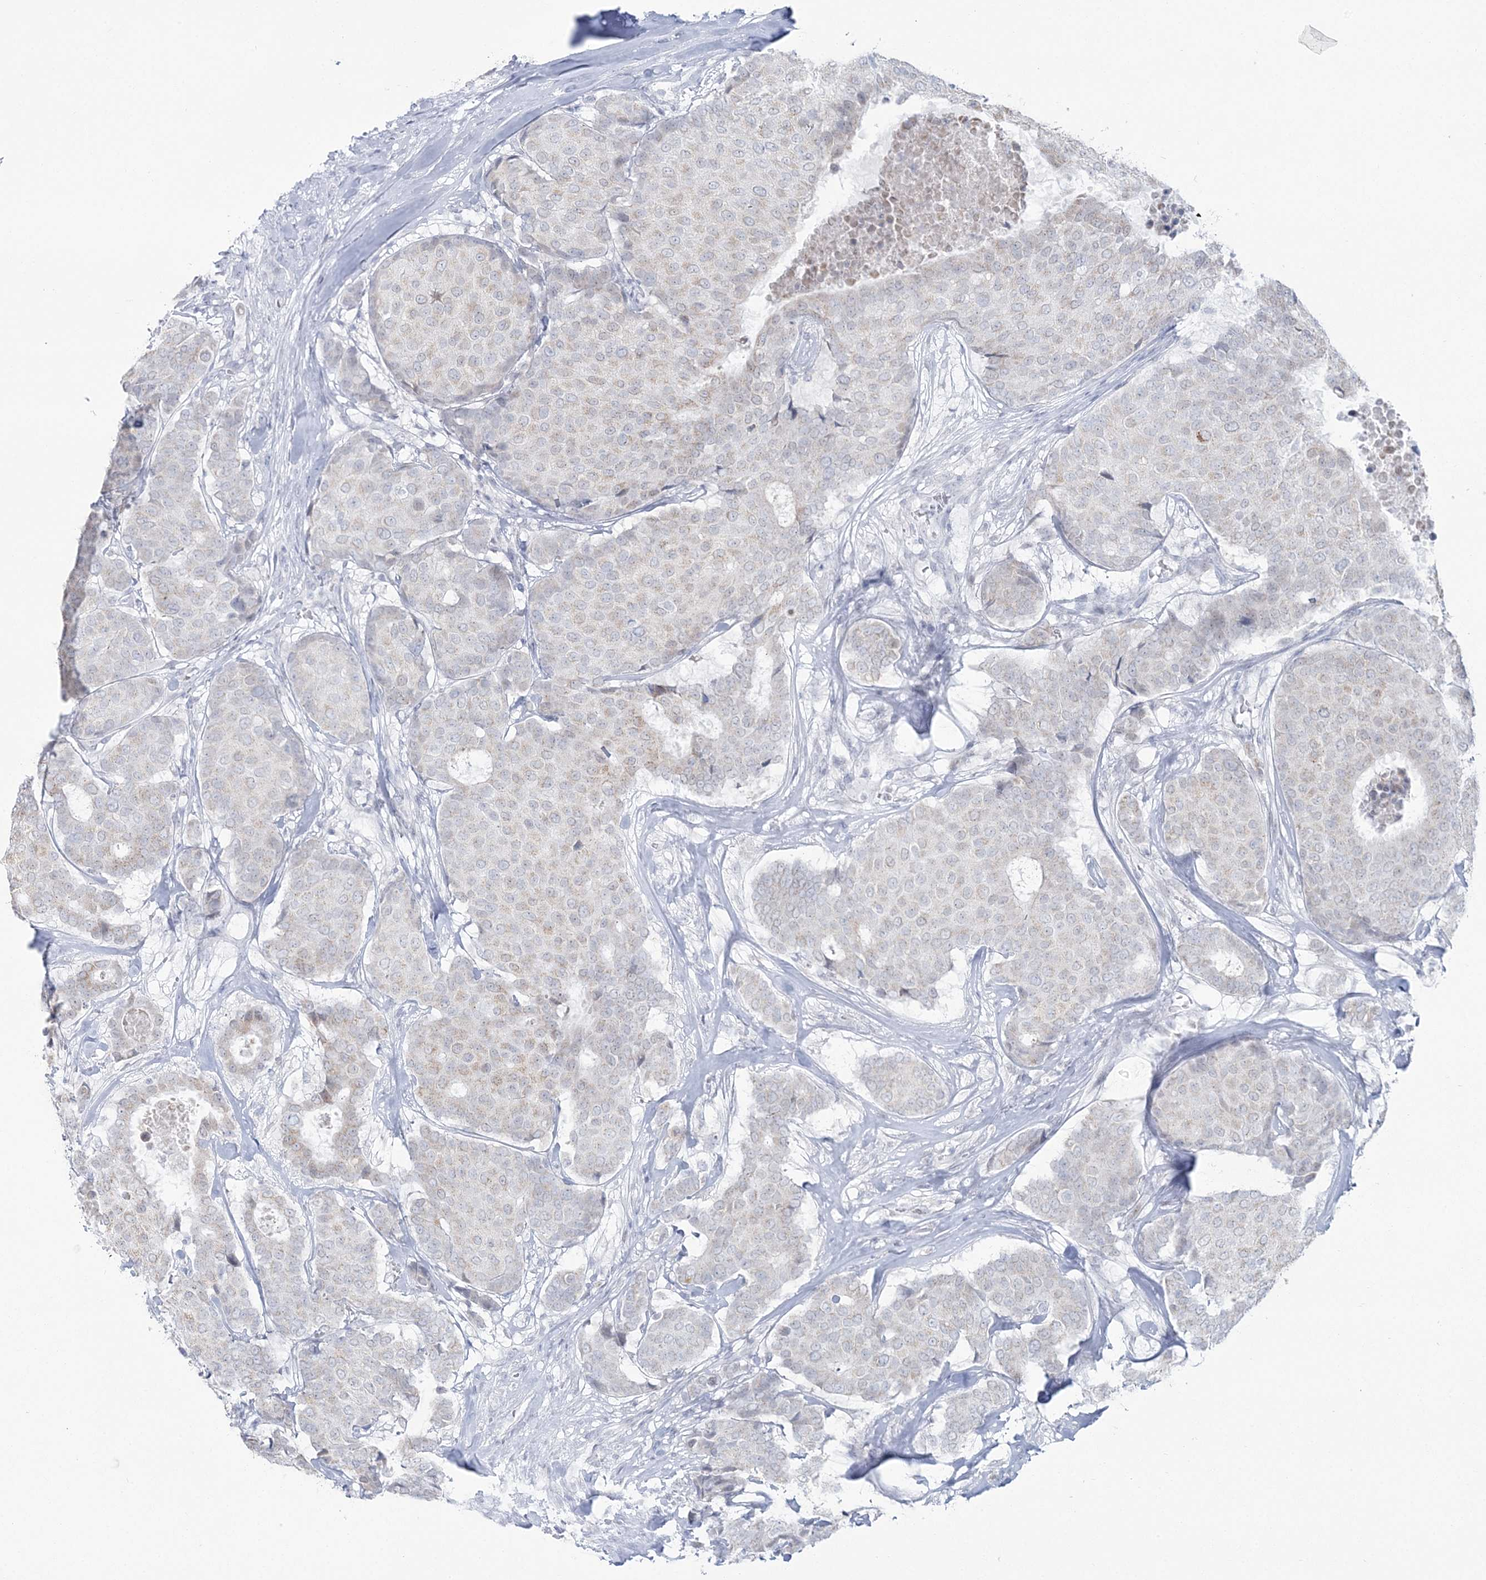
{"staining": {"intensity": "negative", "quantity": "none", "location": "none"}, "tissue": "breast cancer", "cell_type": "Tumor cells", "image_type": "cancer", "snomed": [{"axis": "morphology", "description": "Duct carcinoma"}, {"axis": "topography", "description": "Breast"}], "caption": "DAB (3,3'-diaminobenzidine) immunohistochemical staining of breast infiltrating ductal carcinoma exhibits no significant staining in tumor cells.", "gene": "ZNF843", "patient": {"sex": "female", "age": 75}}